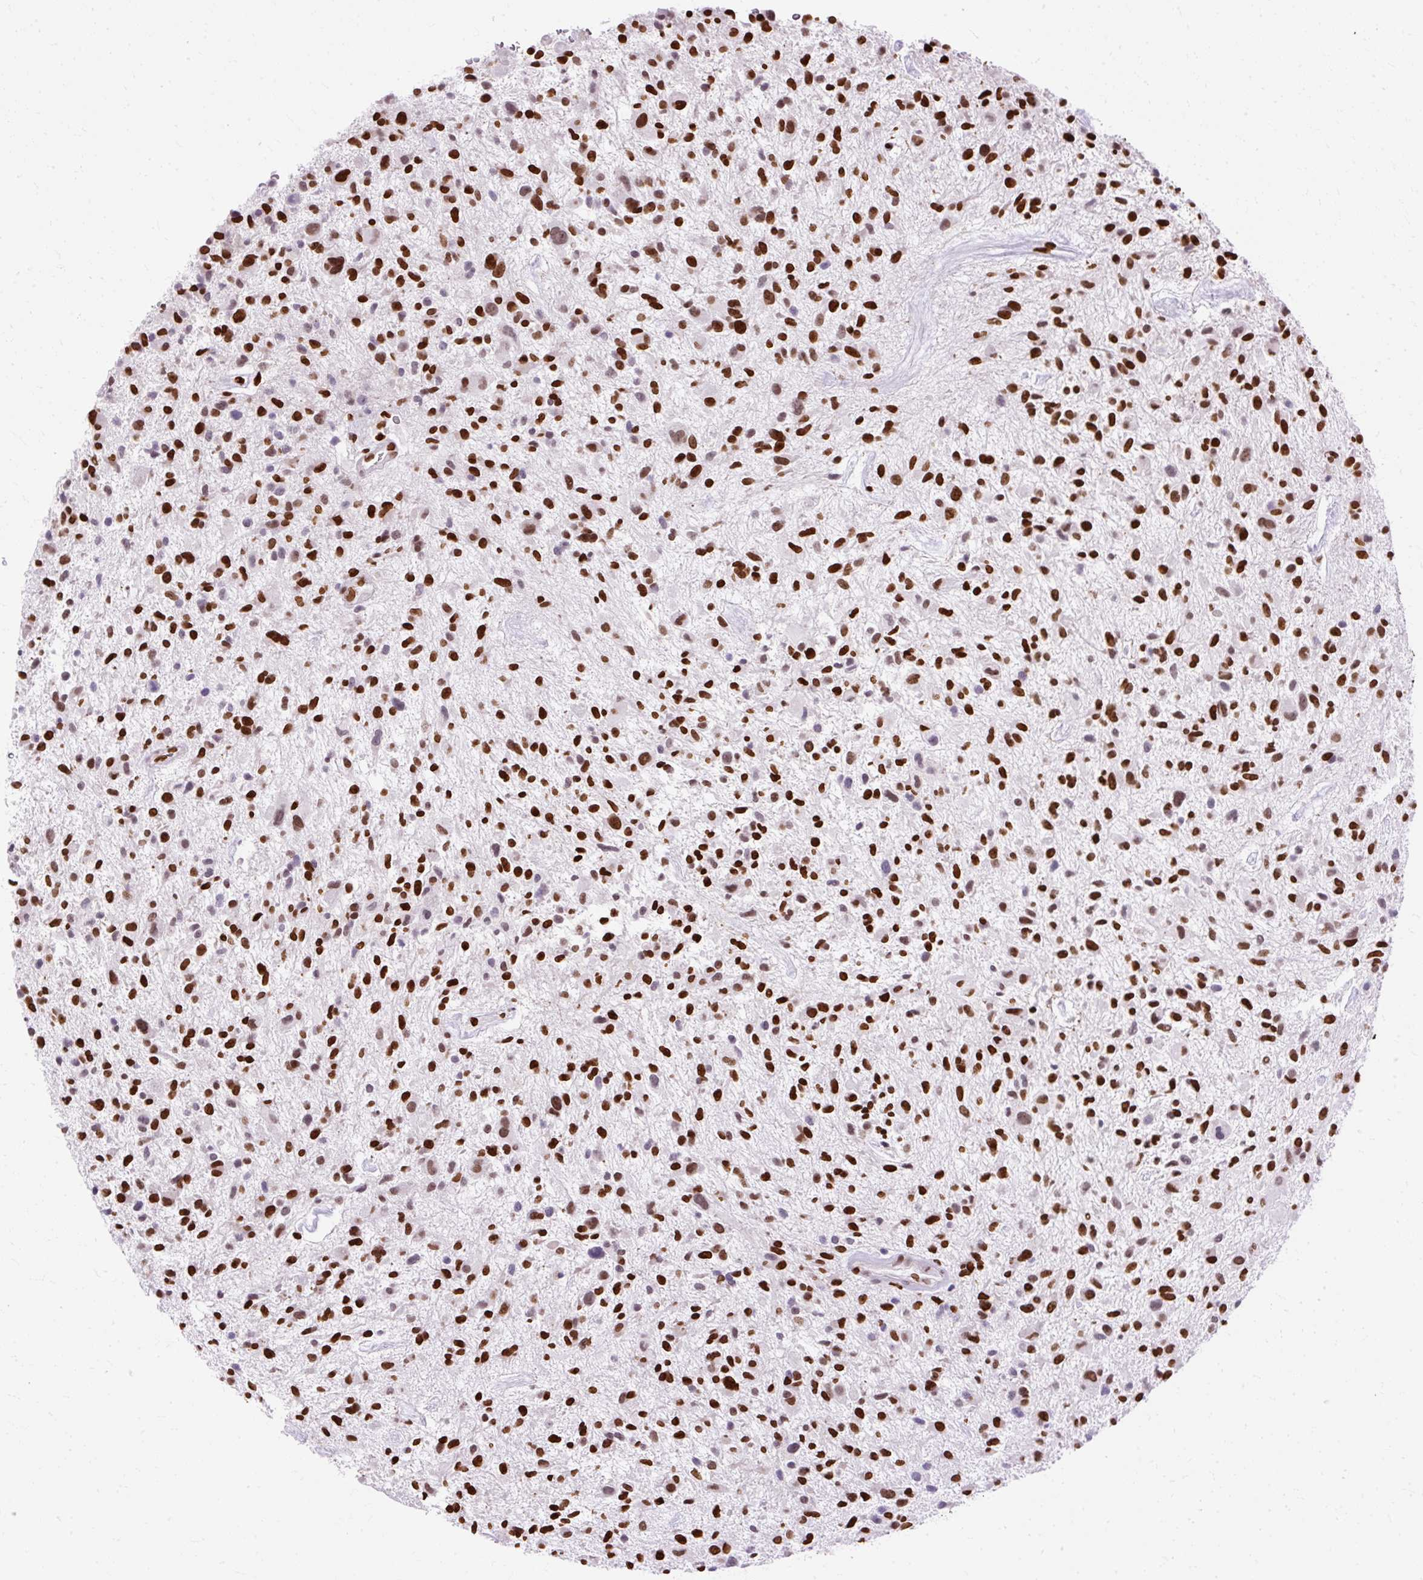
{"staining": {"intensity": "strong", "quantity": ">75%", "location": "nuclear"}, "tissue": "glioma", "cell_type": "Tumor cells", "image_type": "cancer", "snomed": [{"axis": "morphology", "description": "Glioma, malignant, High grade"}, {"axis": "topography", "description": "Brain"}], "caption": "Immunohistochemistry (IHC) (DAB (3,3'-diaminobenzidine)) staining of human glioma reveals strong nuclear protein positivity in about >75% of tumor cells.", "gene": "TMEM184C", "patient": {"sex": "male", "age": 47}}